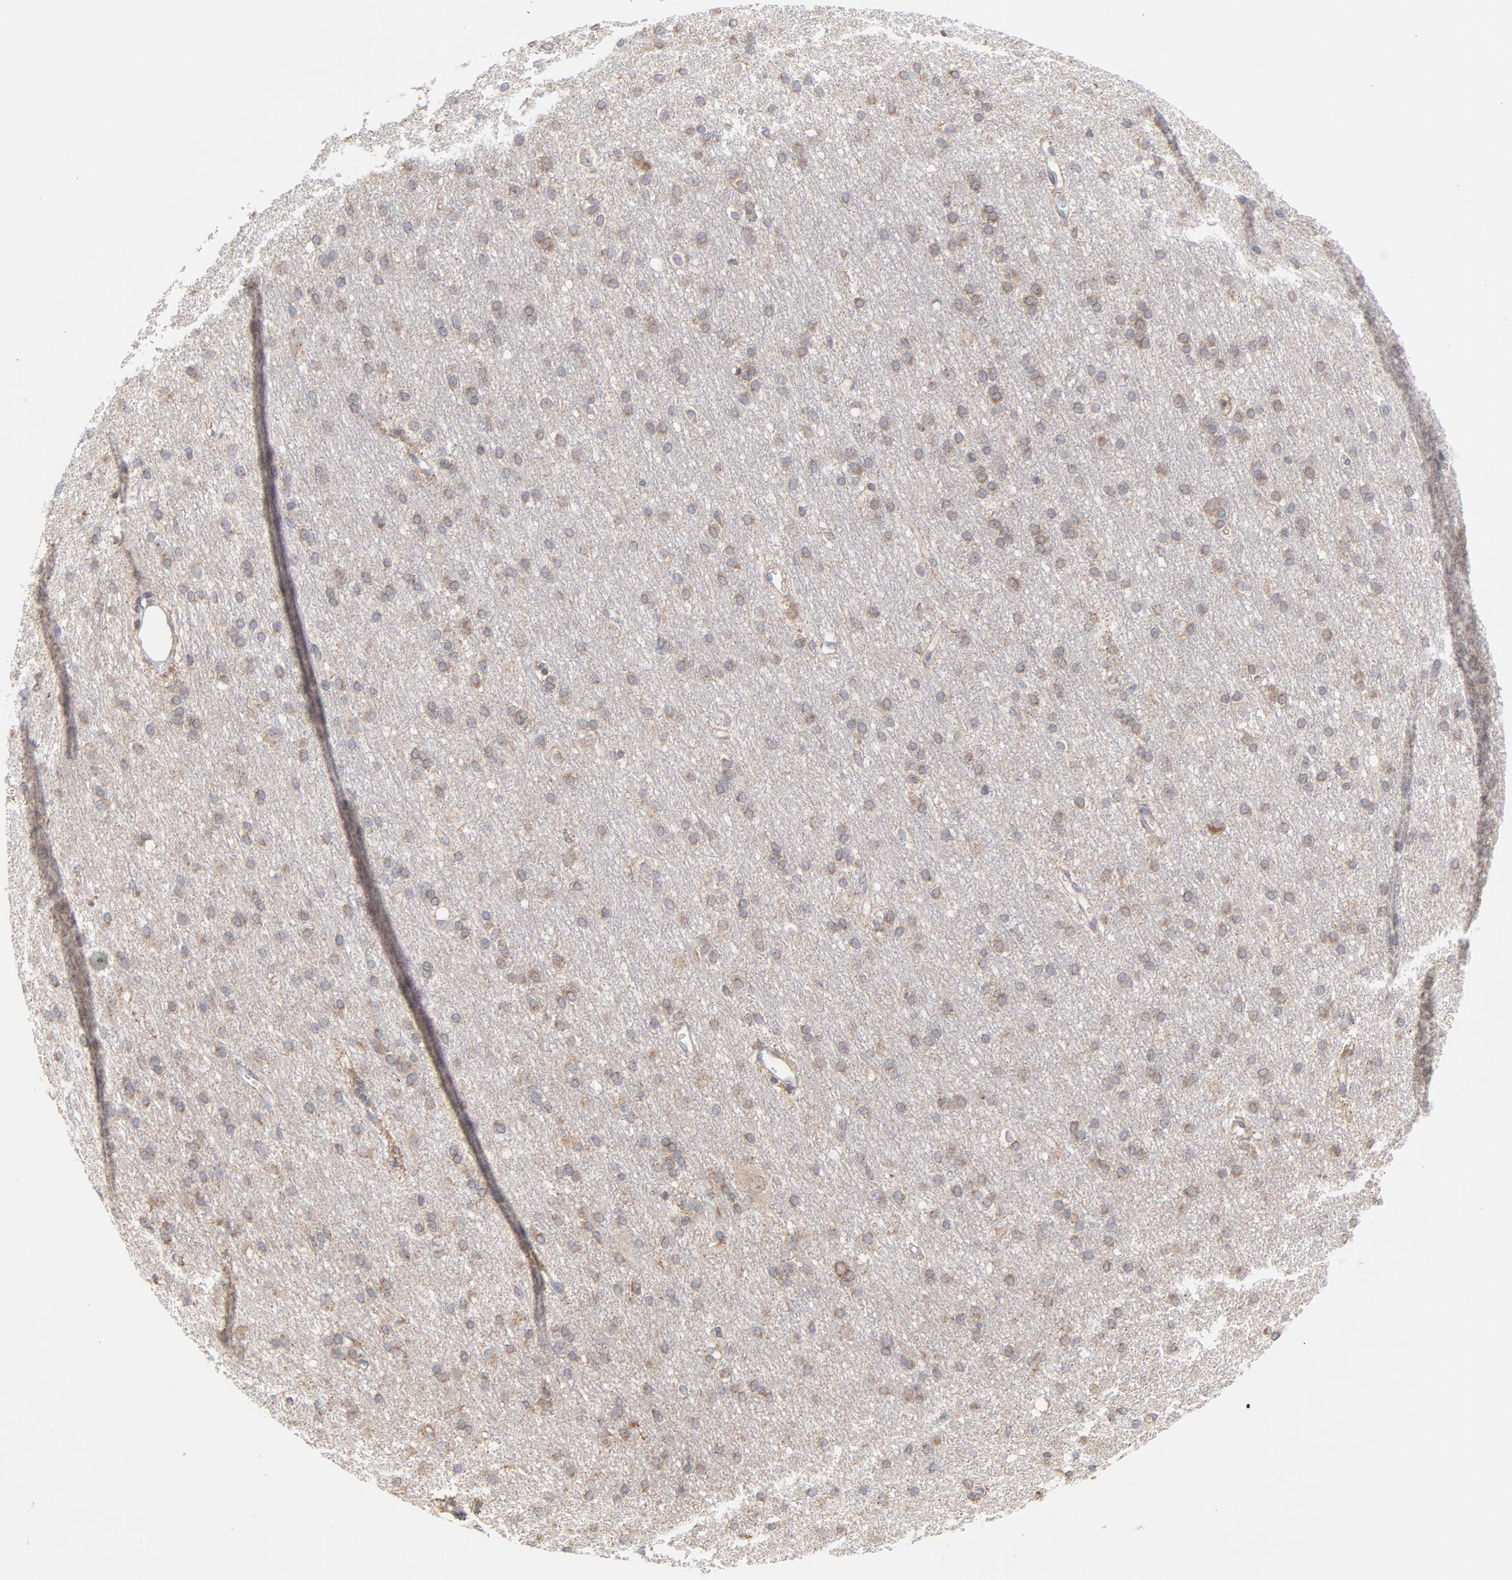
{"staining": {"intensity": "negative", "quantity": "none", "location": "none"}, "tissue": "cerebral cortex", "cell_type": "Endothelial cells", "image_type": "normal", "snomed": [{"axis": "morphology", "description": "Normal tissue, NOS"}, {"axis": "morphology", "description": "Inflammation, NOS"}, {"axis": "topography", "description": "Cerebral cortex"}], "caption": "Immunohistochemical staining of unremarkable cerebral cortex shows no significant expression in endothelial cells.", "gene": "PPFIBP2", "patient": {"sex": "male", "age": 6}}